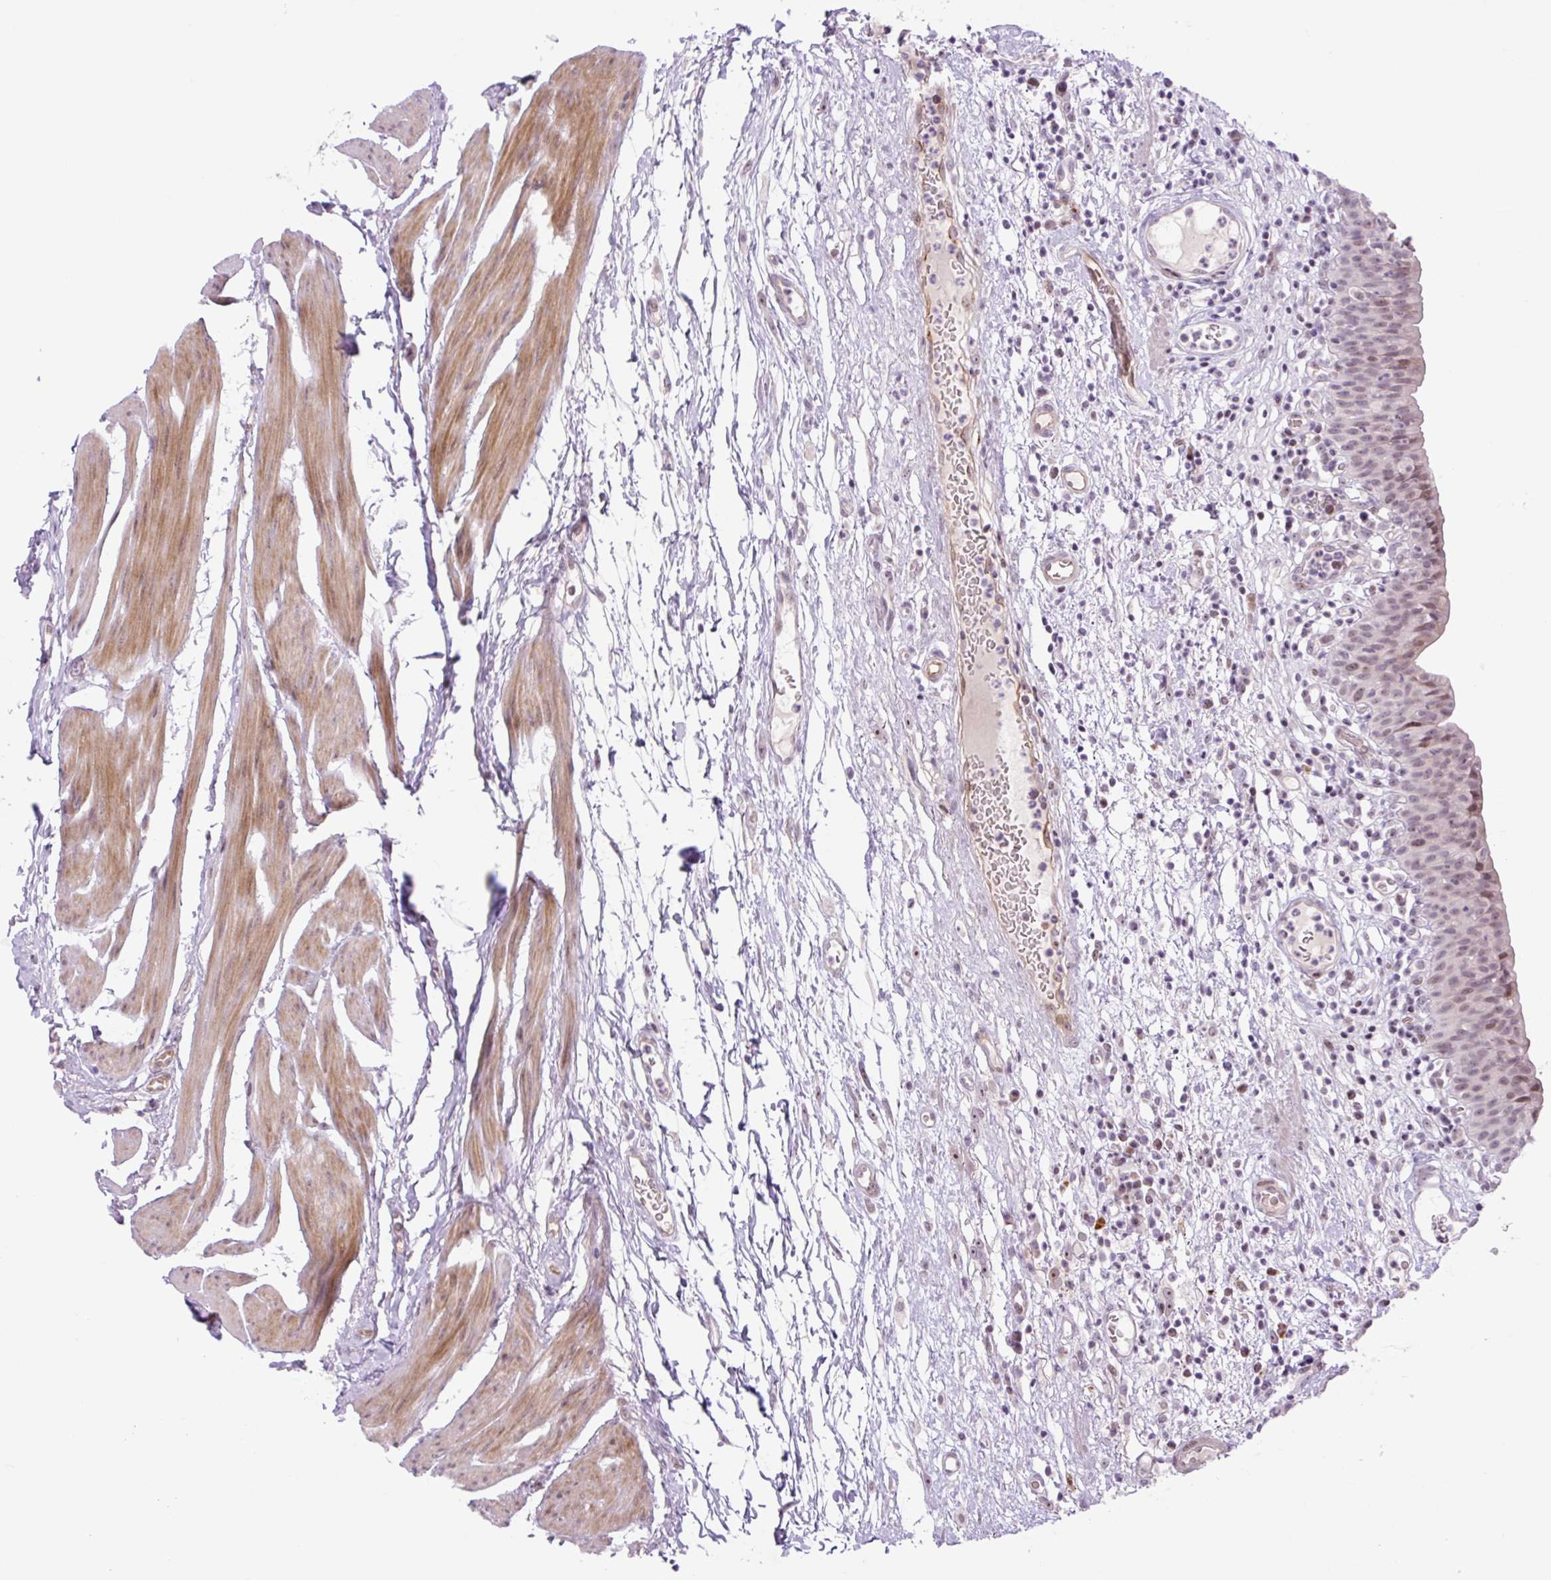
{"staining": {"intensity": "weak", "quantity": "25%-75%", "location": "nuclear"}, "tissue": "urinary bladder", "cell_type": "Urothelial cells", "image_type": "normal", "snomed": [{"axis": "morphology", "description": "Normal tissue, NOS"}, {"axis": "morphology", "description": "Inflammation, NOS"}, {"axis": "topography", "description": "Urinary bladder"}], "caption": "Benign urinary bladder was stained to show a protein in brown. There is low levels of weak nuclear positivity in about 25%-75% of urothelial cells.", "gene": "ENSG00000268750", "patient": {"sex": "male", "age": 57}}